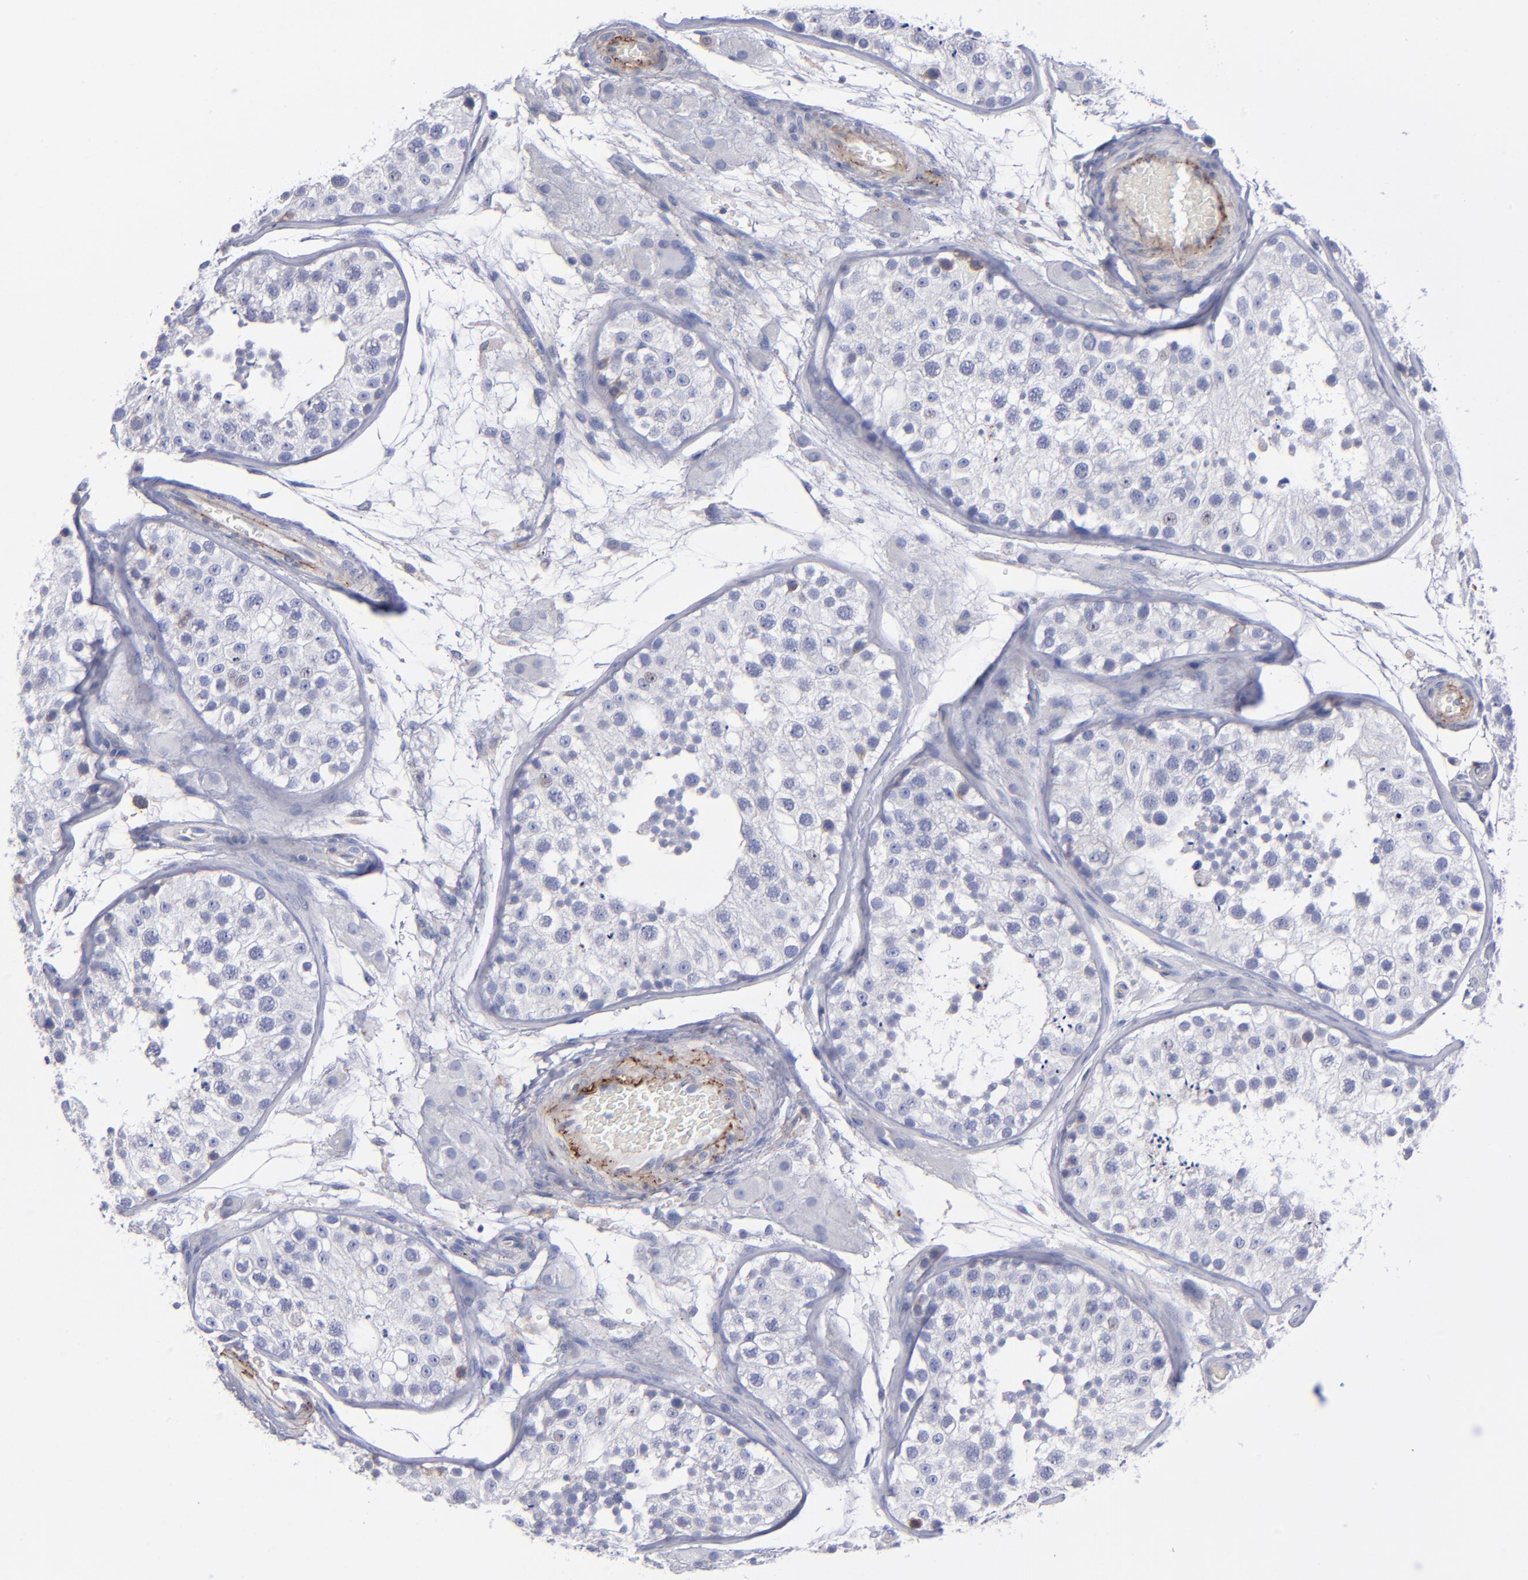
{"staining": {"intensity": "weak", "quantity": "<25%", "location": "cytoplasmic/membranous"}, "tissue": "testis", "cell_type": "Cells in seminiferous ducts", "image_type": "normal", "snomed": [{"axis": "morphology", "description": "Normal tissue, NOS"}, {"axis": "topography", "description": "Testis"}], "caption": "Photomicrograph shows no significant protein positivity in cells in seminiferous ducts of unremarkable testis. (Immunohistochemistry (ihc), brightfield microscopy, high magnification).", "gene": "MFGE8", "patient": {"sex": "male", "age": 26}}